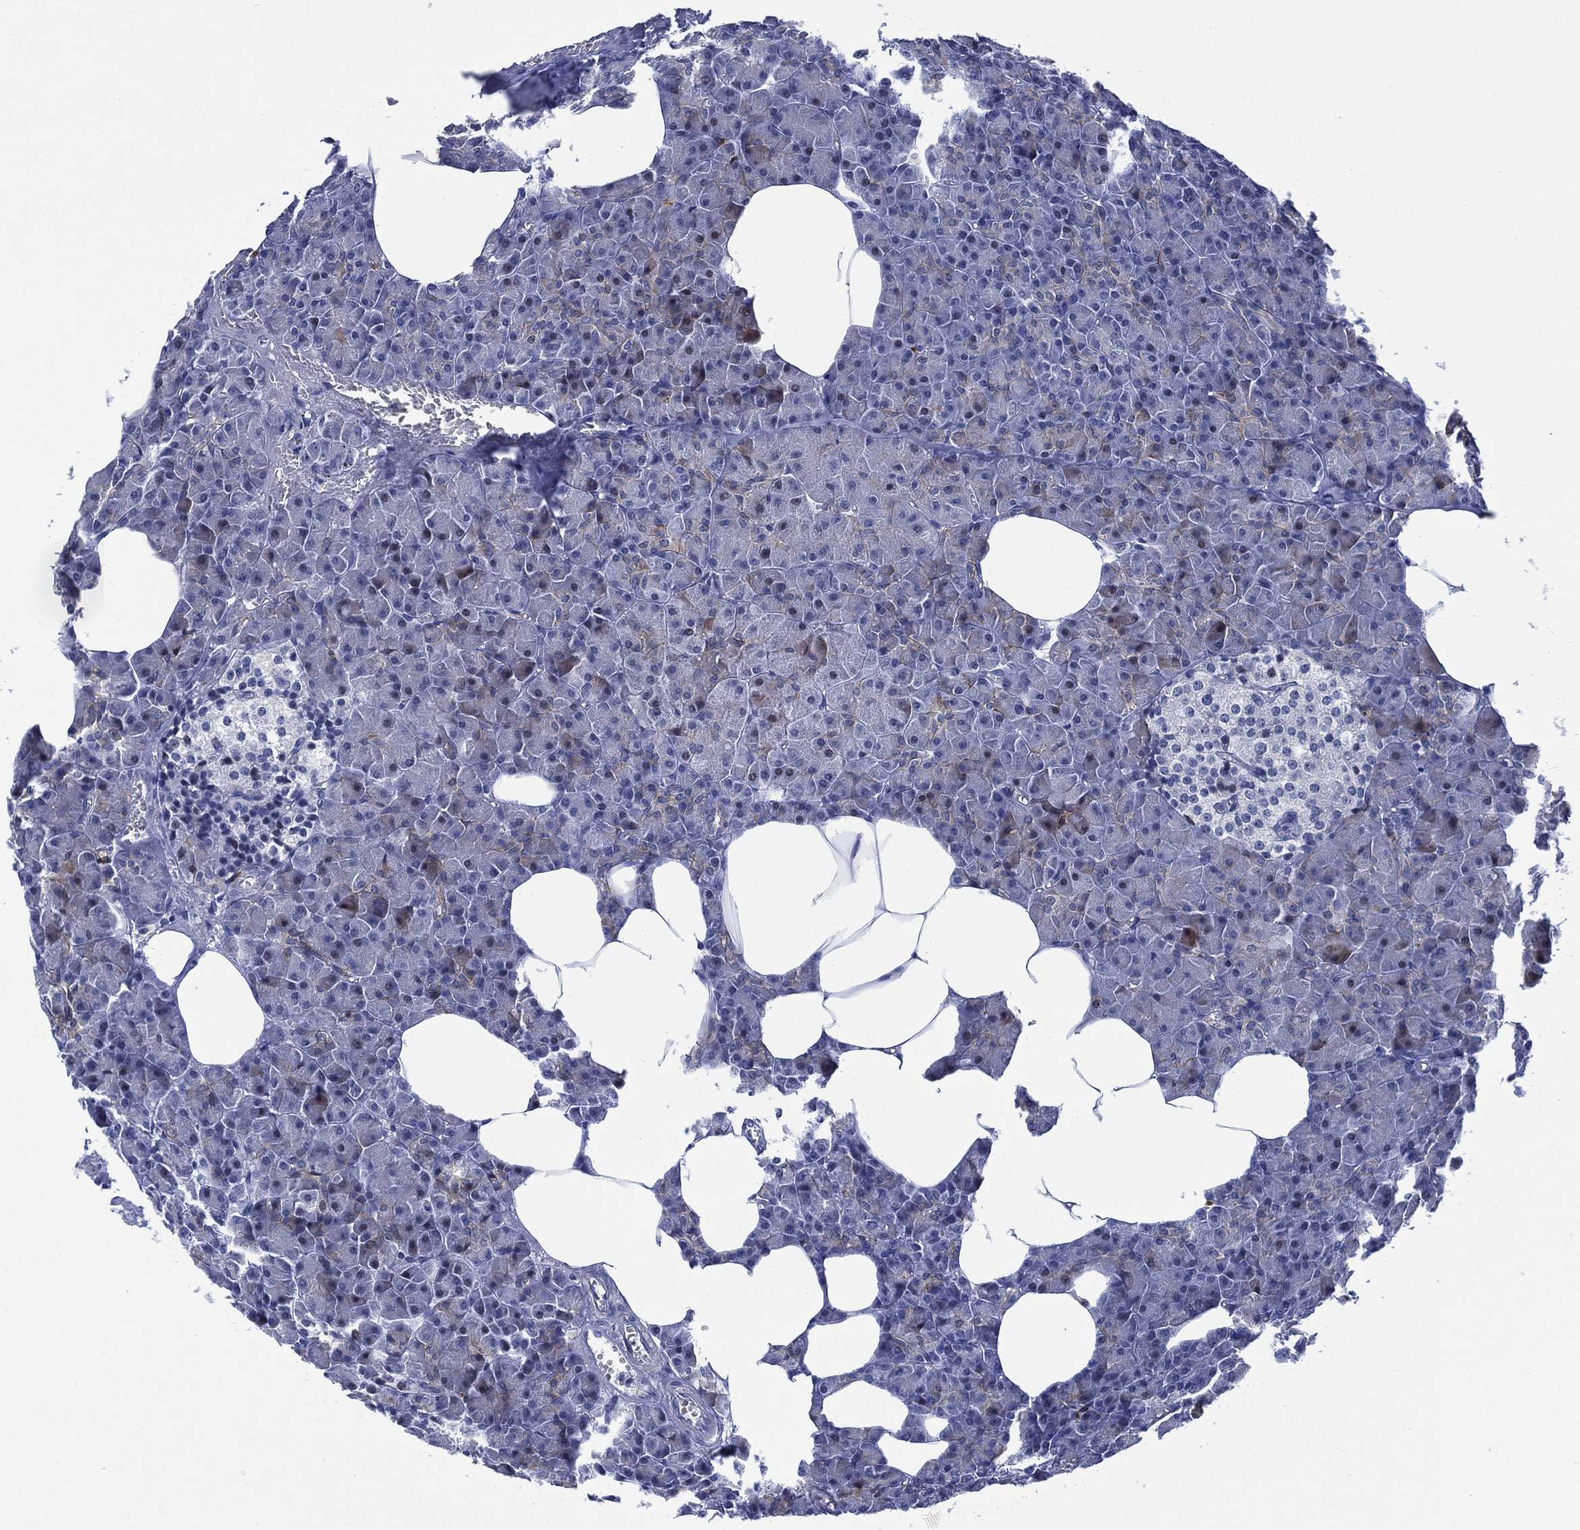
{"staining": {"intensity": "moderate", "quantity": "<25%", "location": "cytoplasmic/membranous"}, "tissue": "pancreas", "cell_type": "Exocrine glandular cells", "image_type": "normal", "snomed": [{"axis": "morphology", "description": "Normal tissue, NOS"}, {"axis": "topography", "description": "Pancreas"}], "caption": "IHC (DAB) staining of unremarkable pancreas demonstrates moderate cytoplasmic/membranous protein expression in approximately <25% of exocrine glandular cells. The staining was performed using DAB to visualize the protein expression in brown, while the nuclei were stained in blue with hematoxylin (Magnification: 20x).", "gene": "SLC4A4", "patient": {"sex": "female", "age": 45}}